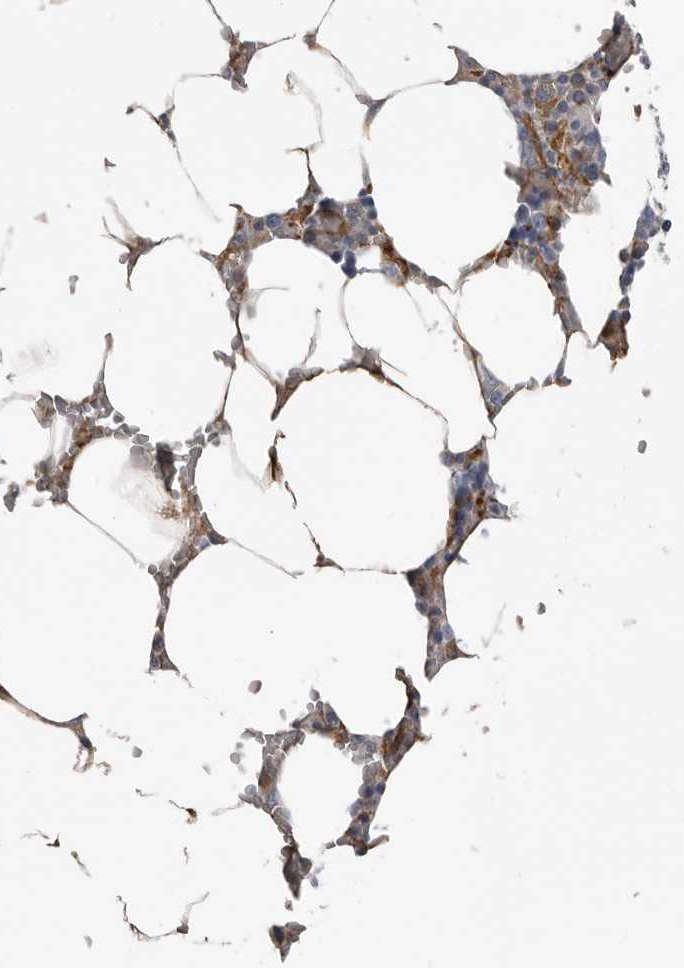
{"staining": {"intensity": "negative", "quantity": "none", "location": "none"}, "tissue": "bone marrow", "cell_type": "Hematopoietic cells", "image_type": "normal", "snomed": [{"axis": "morphology", "description": "Normal tissue, NOS"}, {"axis": "topography", "description": "Bone marrow"}], "caption": "Micrograph shows no significant protein staining in hematopoietic cells of benign bone marrow. (Stains: DAB (3,3'-diaminobenzidine) immunohistochemistry with hematoxylin counter stain, Microscopy: brightfield microscopy at high magnification).", "gene": "FABP7", "patient": {"sex": "male", "age": 70}}